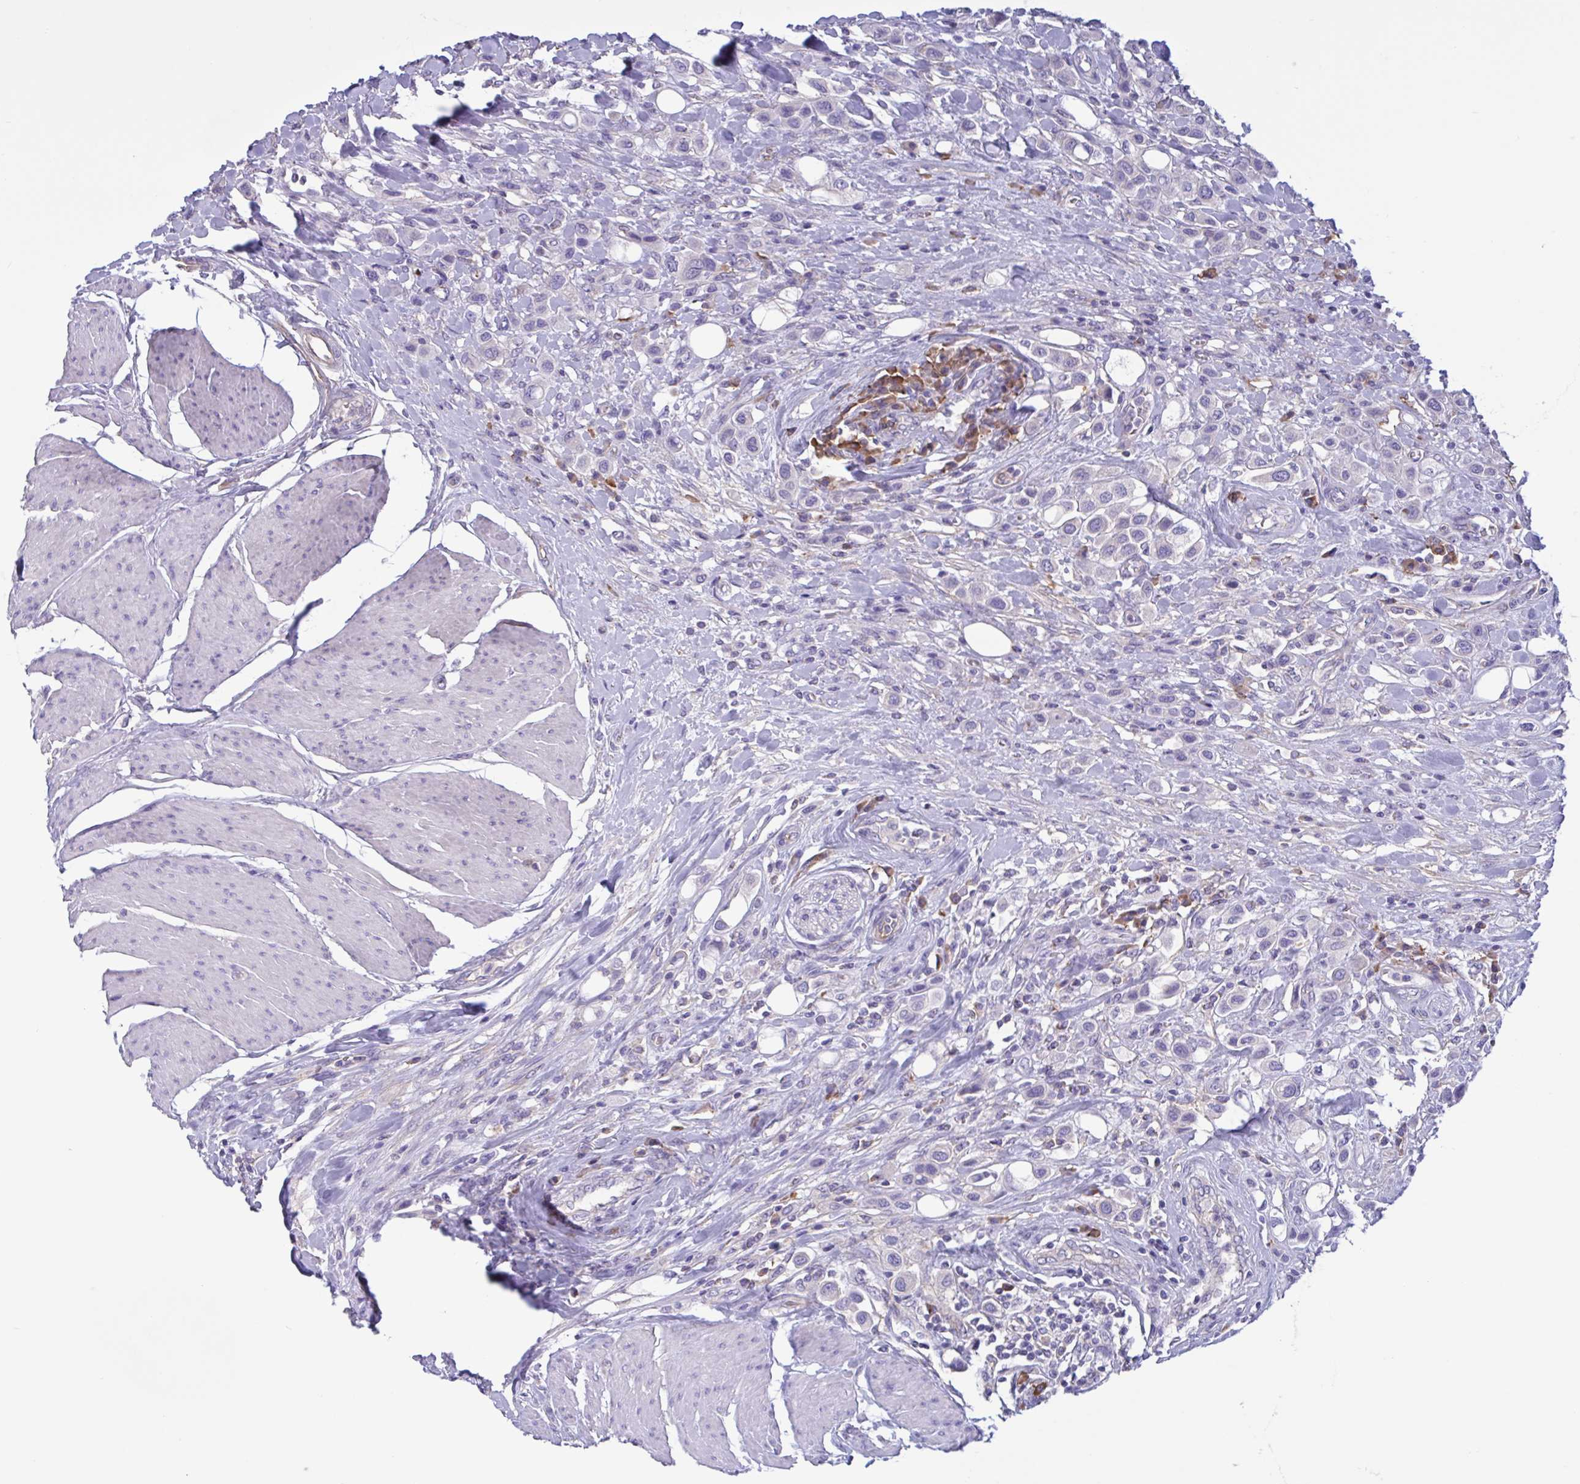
{"staining": {"intensity": "negative", "quantity": "none", "location": "none"}, "tissue": "urothelial cancer", "cell_type": "Tumor cells", "image_type": "cancer", "snomed": [{"axis": "morphology", "description": "Urothelial carcinoma, High grade"}, {"axis": "topography", "description": "Urinary bladder"}], "caption": "A high-resolution micrograph shows immunohistochemistry (IHC) staining of urothelial carcinoma (high-grade), which exhibits no significant staining in tumor cells. (Brightfield microscopy of DAB immunohistochemistry (IHC) at high magnification).", "gene": "SLC66A1", "patient": {"sex": "male", "age": 50}}